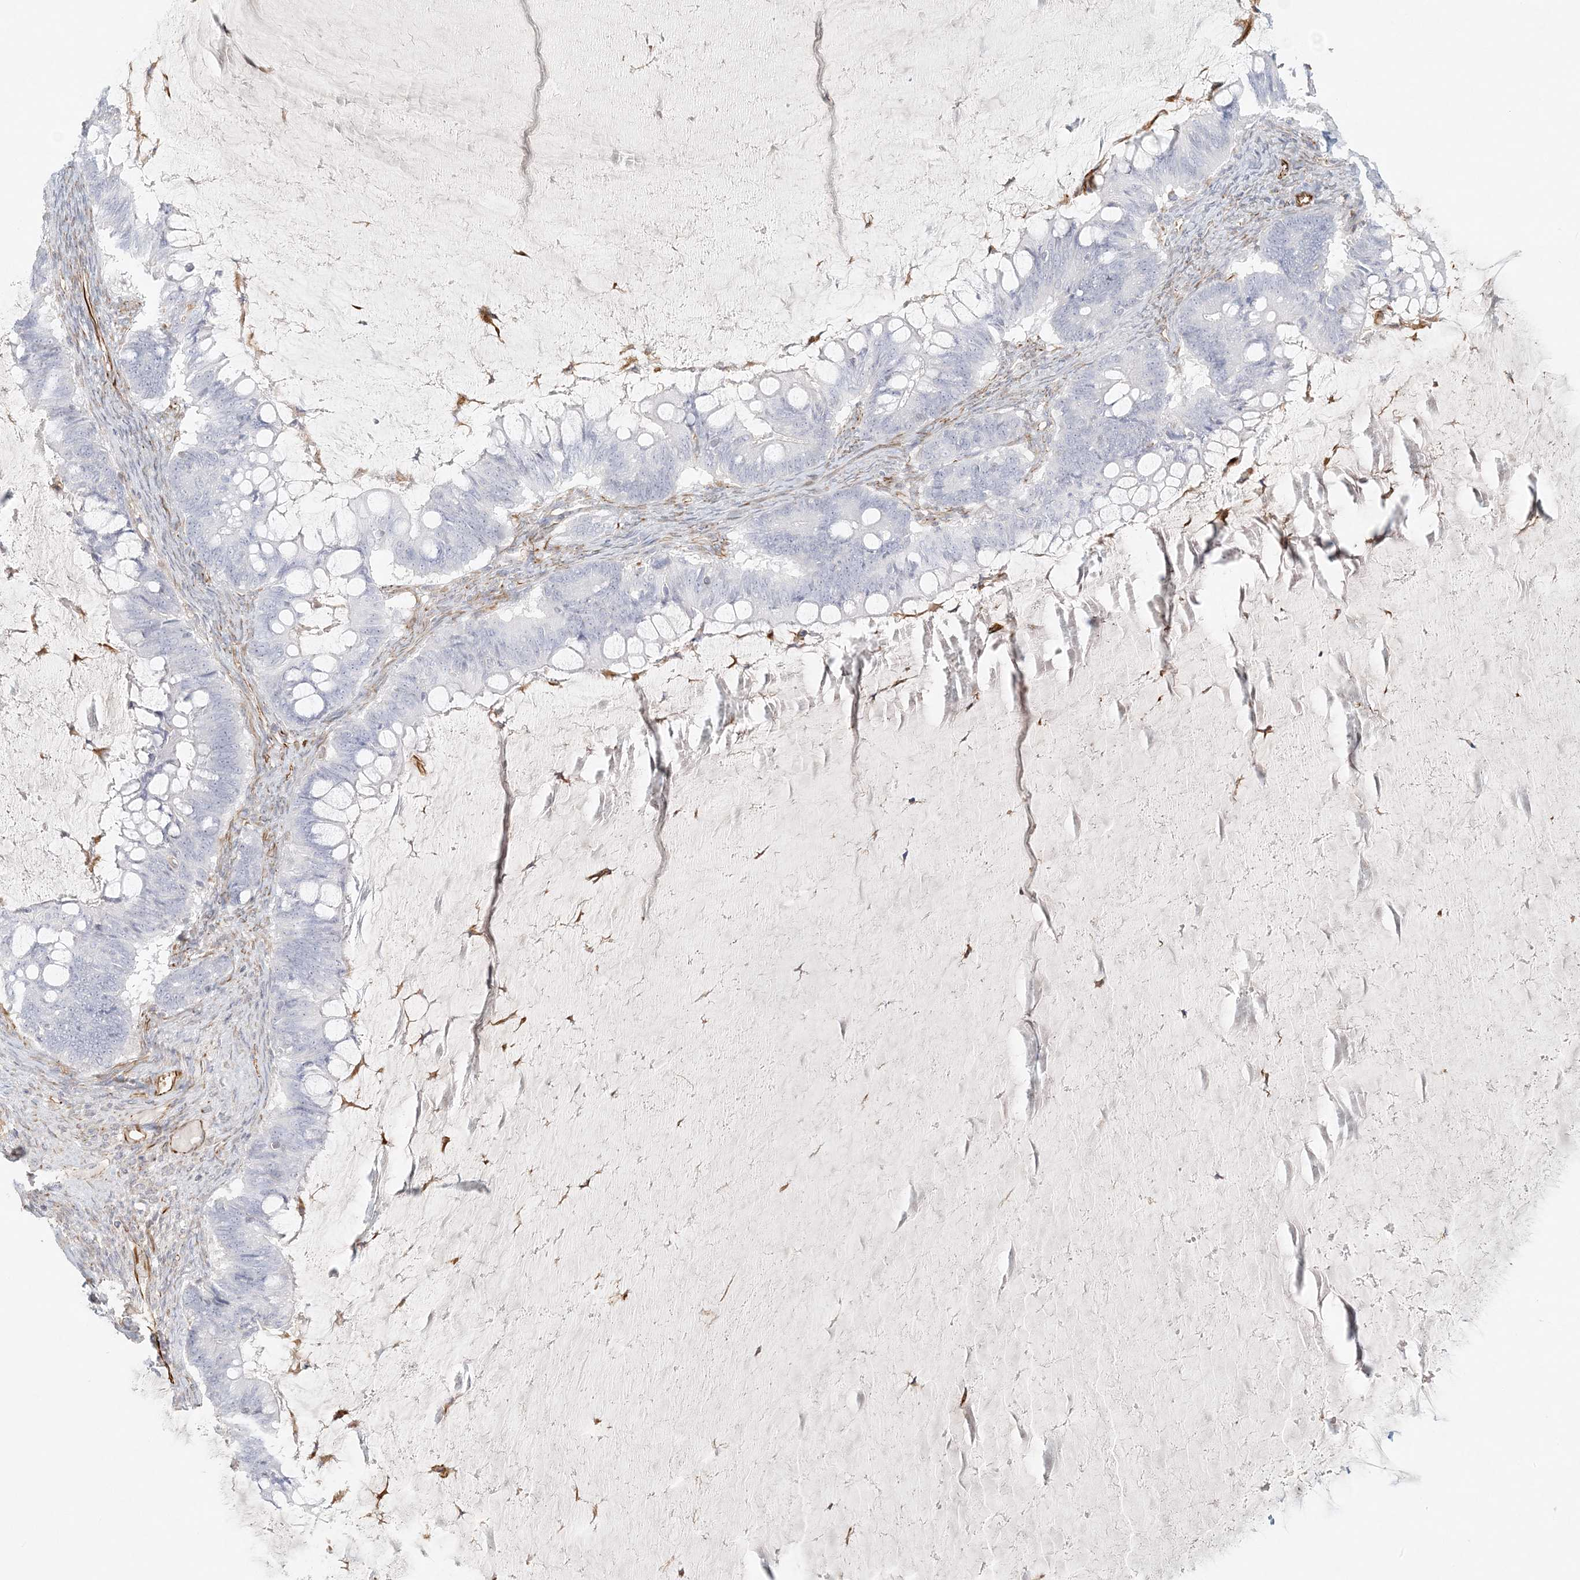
{"staining": {"intensity": "negative", "quantity": "none", "location": "none"}, "tissue": "ovarian cancer", "cell_type": "Tumor cells", "image_type": "cancer", "snomed": [{"axis": "morphology", "description": "Cystadenocarcinoma, mucinous, NOS"}, {"axis": "topography", "description": "Ovary"}], "caption": "Immunohistochemical staining of human ovarian cancer displays no significant expression in tumor cells.", "gene": "DMRTB1", "patient": {"sex": "female", "age": 61}}